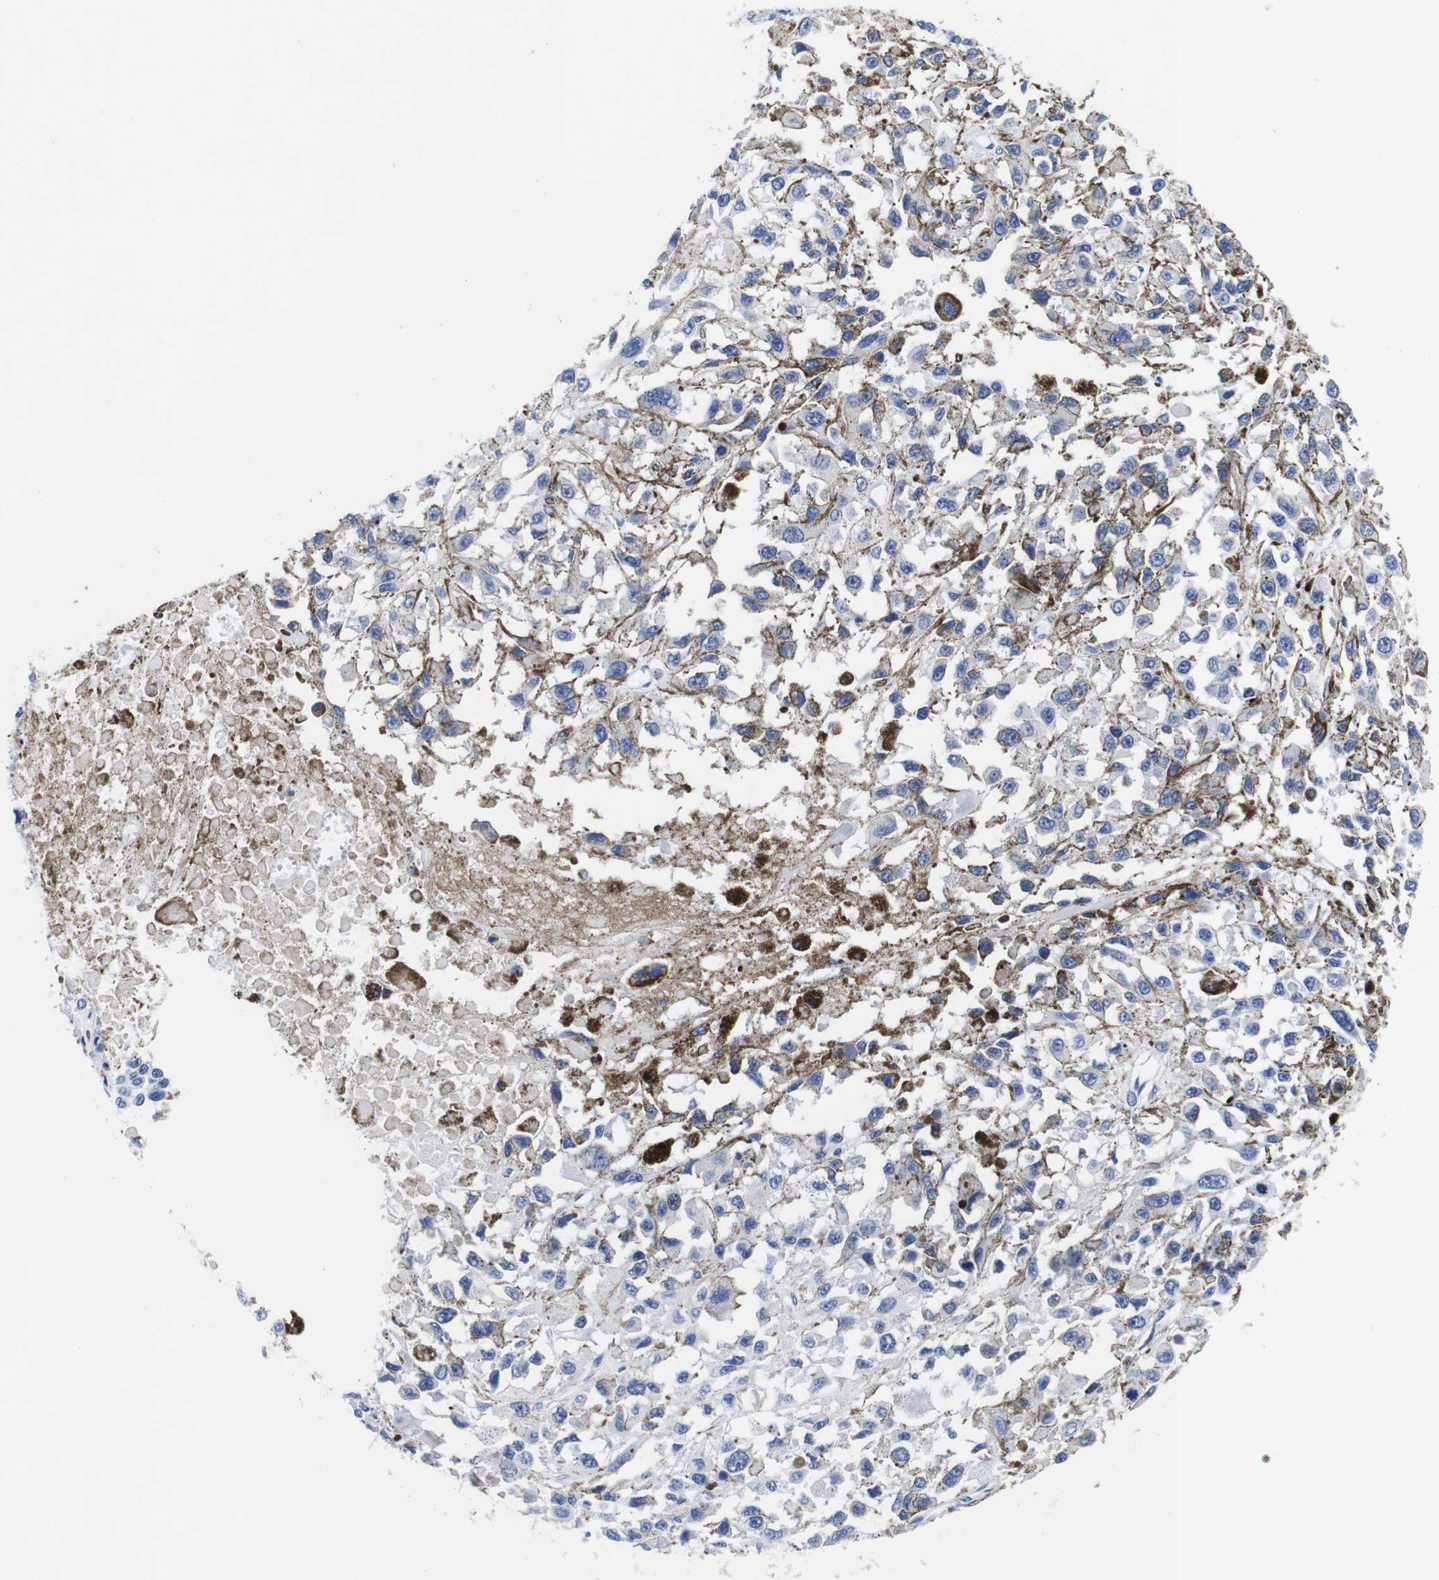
{"staining": {"intensity": "negative", "quantity": "none", "location": "none"}, "tissue": "melanoma", "cell_type": "Tumor cells", "image_type": "cancer", "snomed": [{"axis": "morphology", "description": "Malignant melanoma, Metastatic site"}, {"axis": "topography", "description": "Lymph node"}], "caption": "High magnification brightfield microscopy of melanoma stained with DAB (3,3'-diaminobenzidine) (brown) and counterstained with hematoxylin (blue): tumor cells show no significant positivity. (Stains: DAB (3,3'-diaminobenzidine) IHC with hematoxylin counter stain, Microscopy: brightfield microscopy at high magnification).", "gene": "HLA-DMB", "patient": {"sex": "male", "age": 59}}